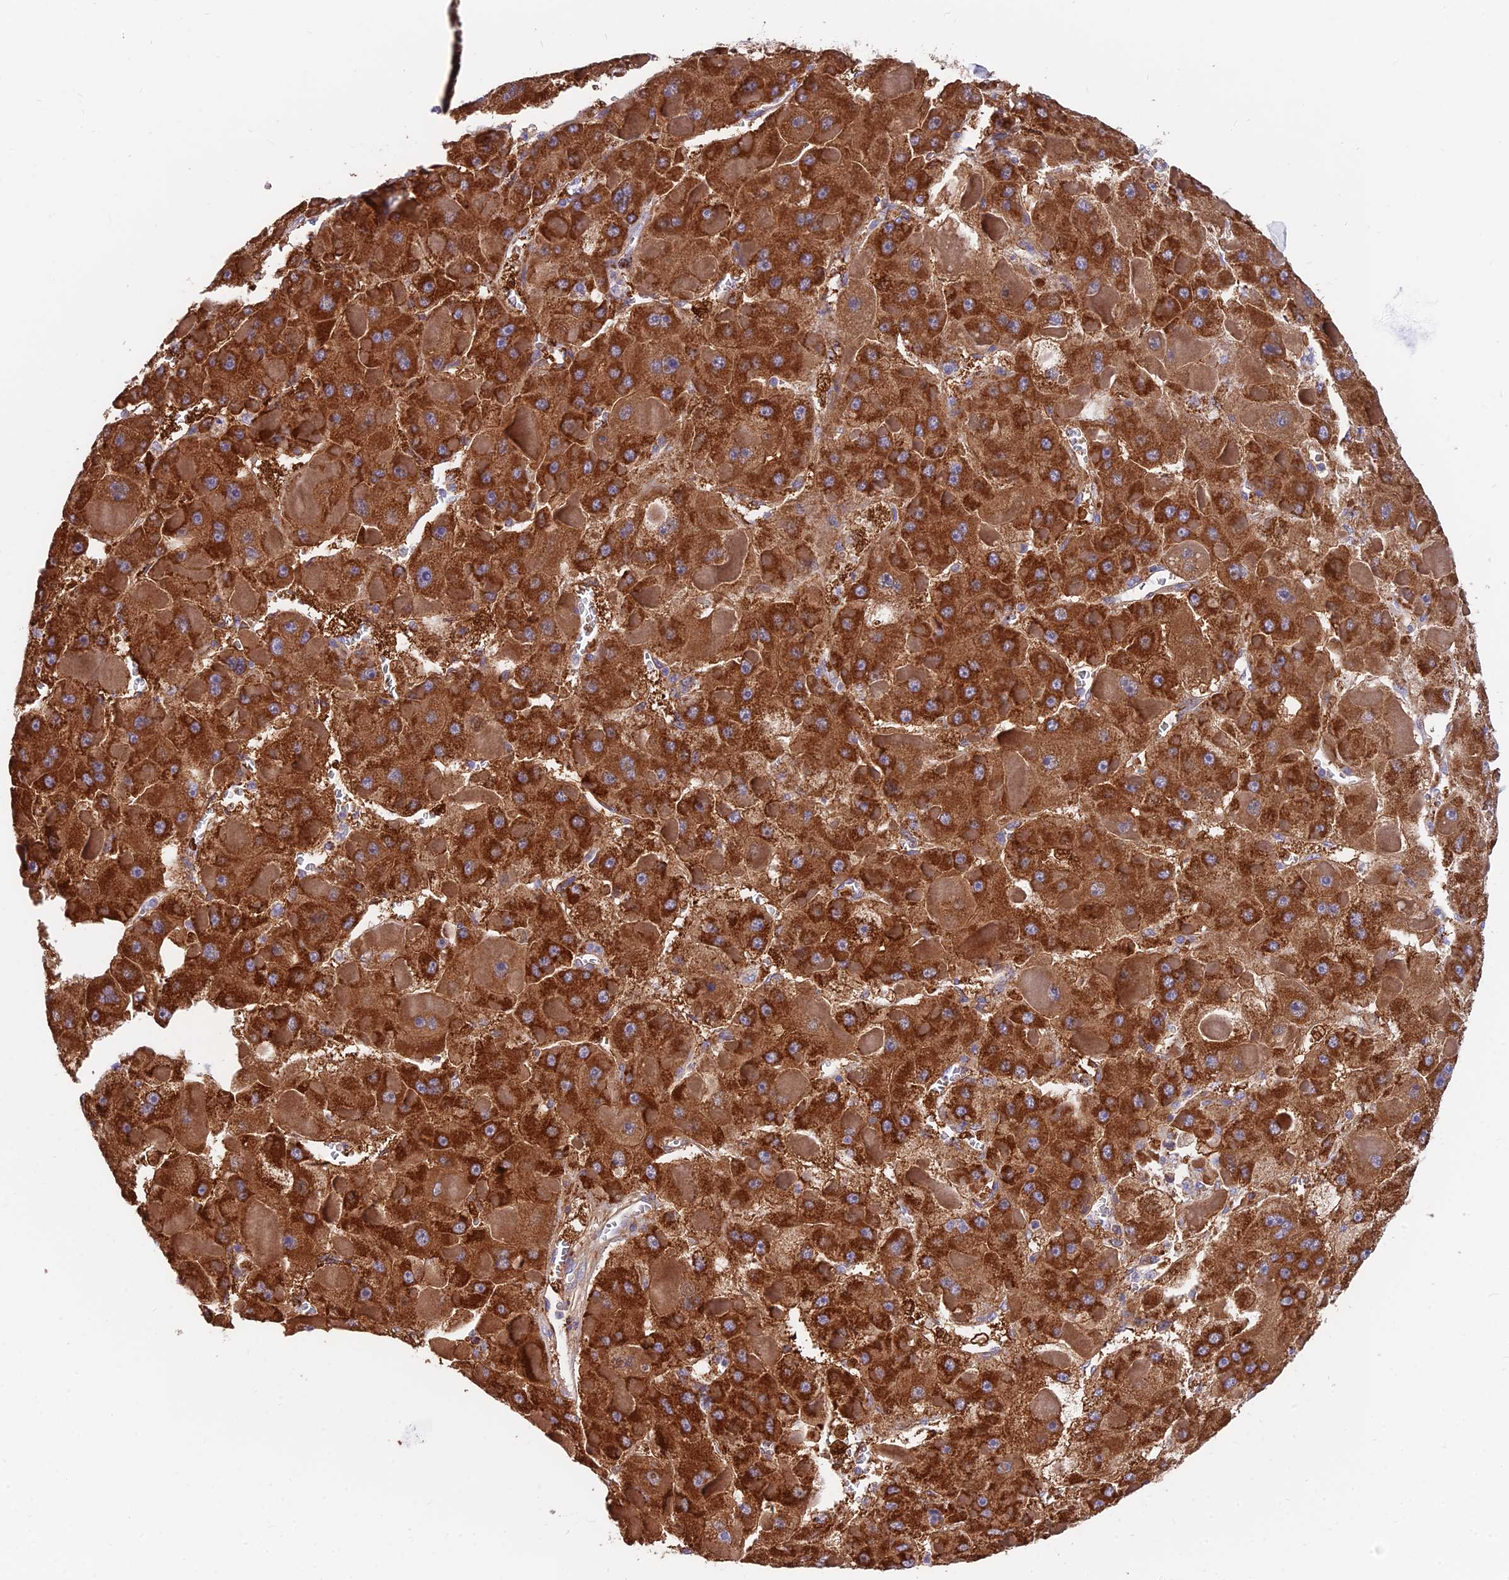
{"staining": {"intensity": "strong", "quantity": ">75%", "location": "cytoplasmic/membranous"}, "tissue": "liver cancer", "cell_type": "Tumor cells", "image_type": "cancer", "snomed": [{"axis": "morphology", "description": "Carcinoma, Hepatocellular, NOS"}, {"axis": "topography", "description": "Liver"}], "caption": "Human liver cancer stained with a brown dye shows strong cytoplasmic/membranous positive expression in approximately >75% of tumor cells.", "gene": "TIGD6", "patient": {"sex": "female", "age": 73}}